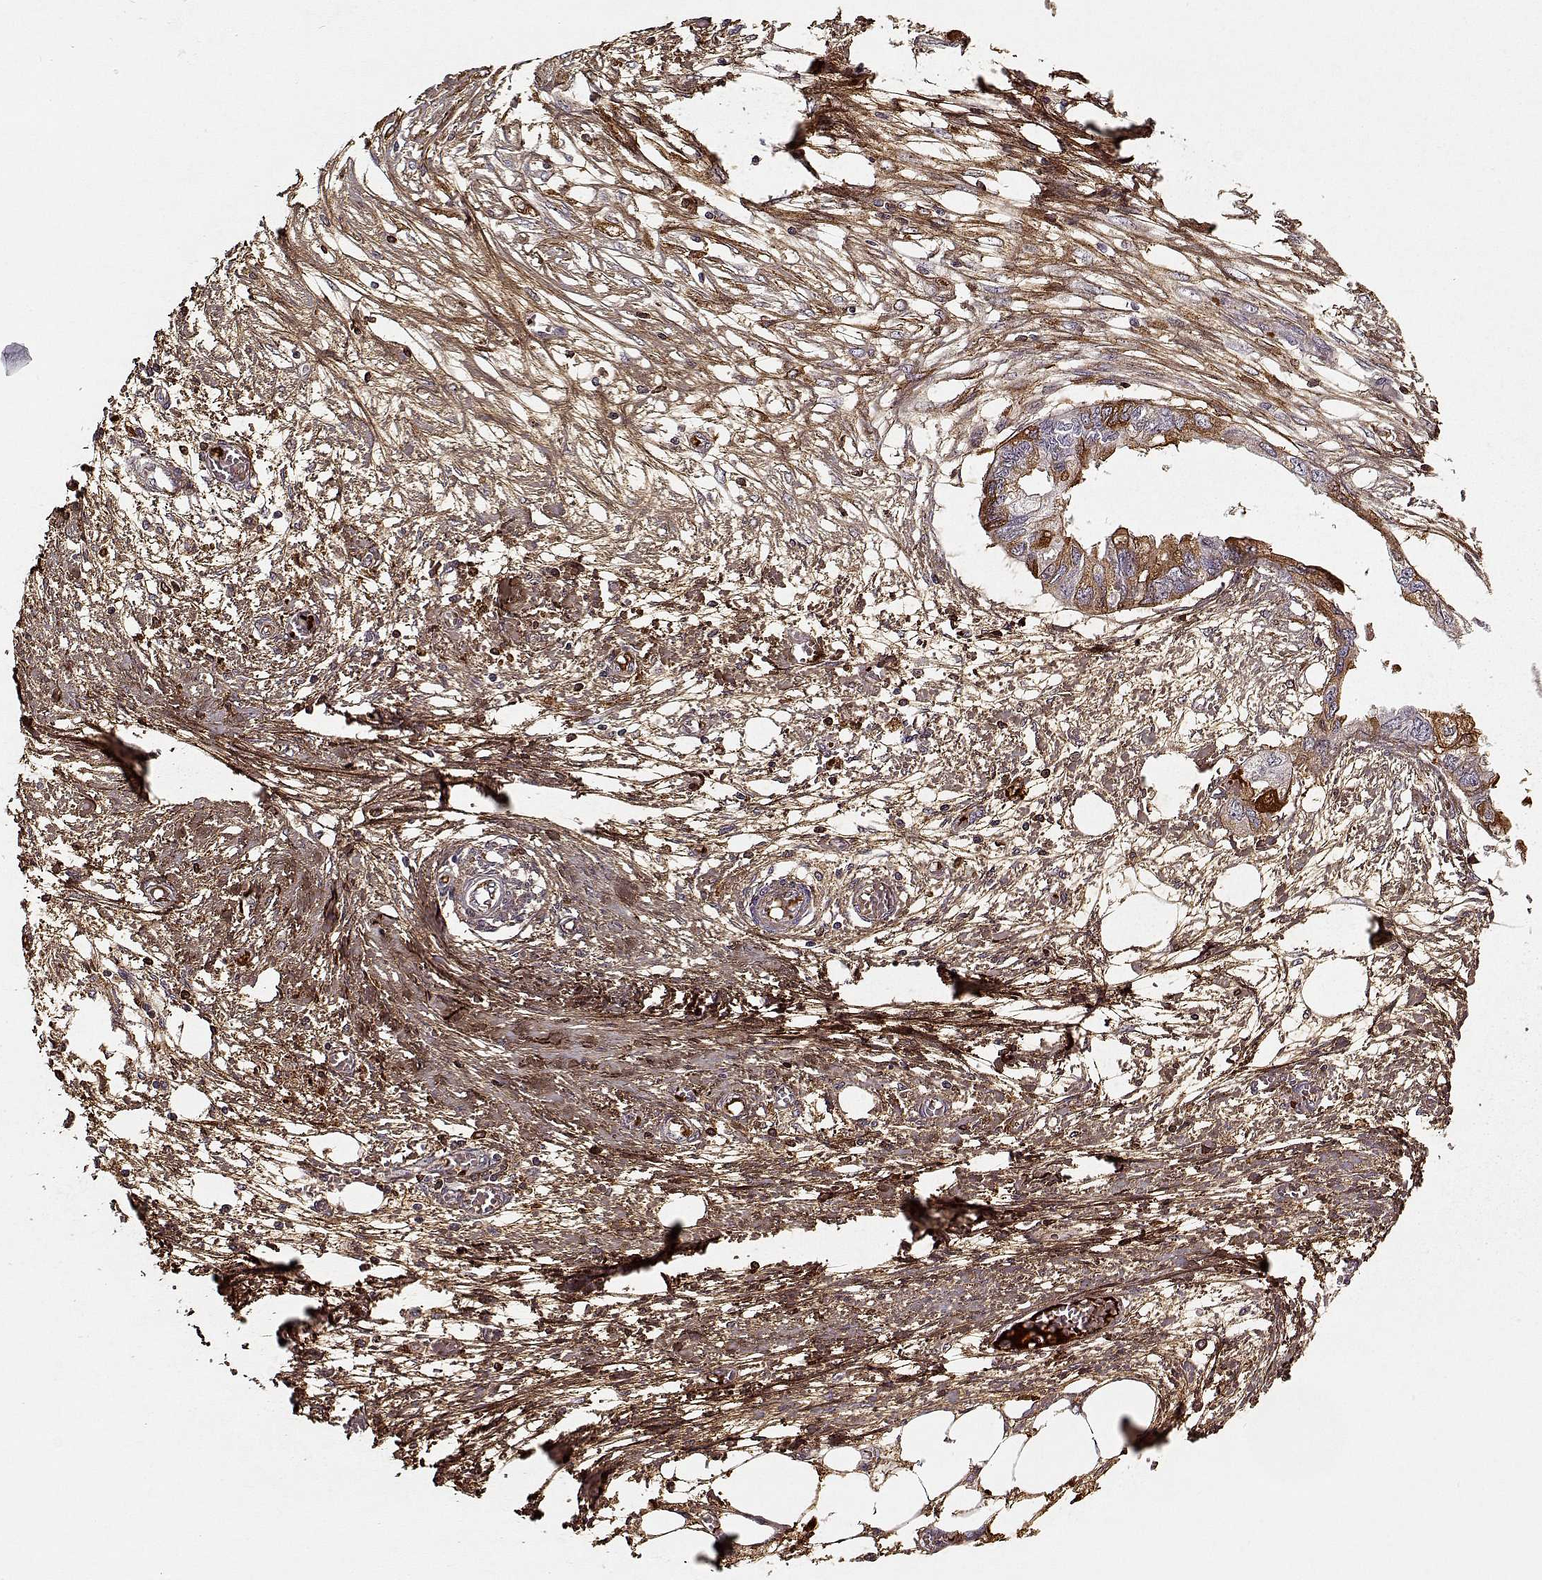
{"staining": {"intensity": "strong", "quantity": "<25%", "location": "cytoplasmic/membranous"}, "tissue": "endometrial cancer", "cell_type": "Tumor cells", "image_type": "cancer", "snomed": [{"axis": "morphology", "description": "Adenocarcinoma, NOS"}, {"axis": "morphology", "description": "Adenocarcinoma, metastatic, NOS"}, {"axis": "topography", "description": "Adipose tissue"}, {"axis": "topography", "description": "Endometrium"}], "caption": "This histopathology image displays metastatic adenocarcinoma (endometrial) stained with IHC to label a protein in brown. The cytoplasmic/membranous of tumor cells show strong positivity for the protein. Nuclei are counter-stained blue.", "gene": "LUM", "patient": {"sex": "female", "age": 67}}